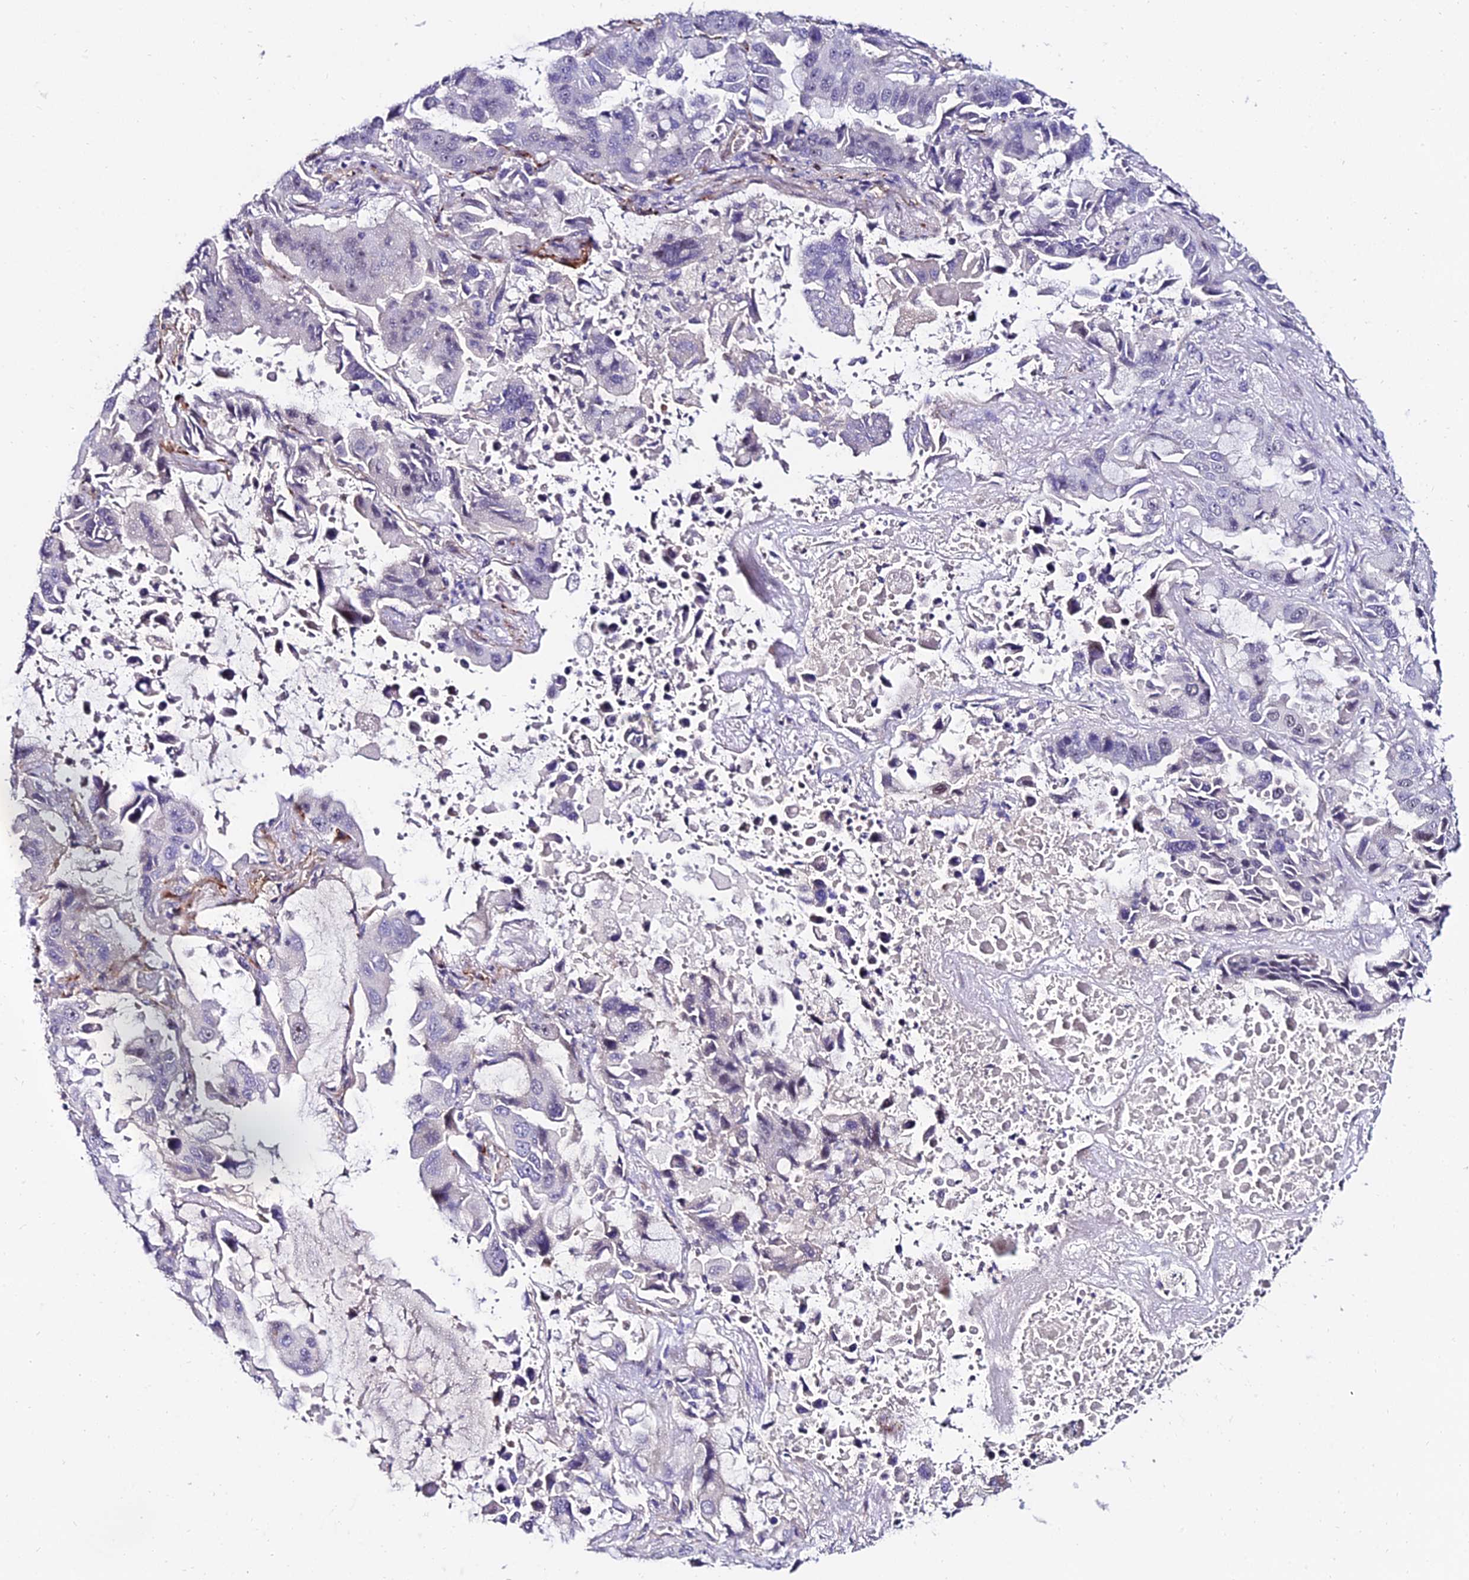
{"staining": {"intensity": "negative", "quantity": "none", "location": "none"}, "tissue": "lung cancer", "cell_type": "Tumor cells", "image_type": "cancer", "snomed": [{"axis": "morphology", "description": "Adenocarcinoma, NOS"}, {"axis": "topography", "description": "Lung"}], "caption": "Tumor cells show no significant protein expression in adenocarcinoma (lung).", "gene": "ALDH3B2", "patient": {"sex": "male", "age": 64}}